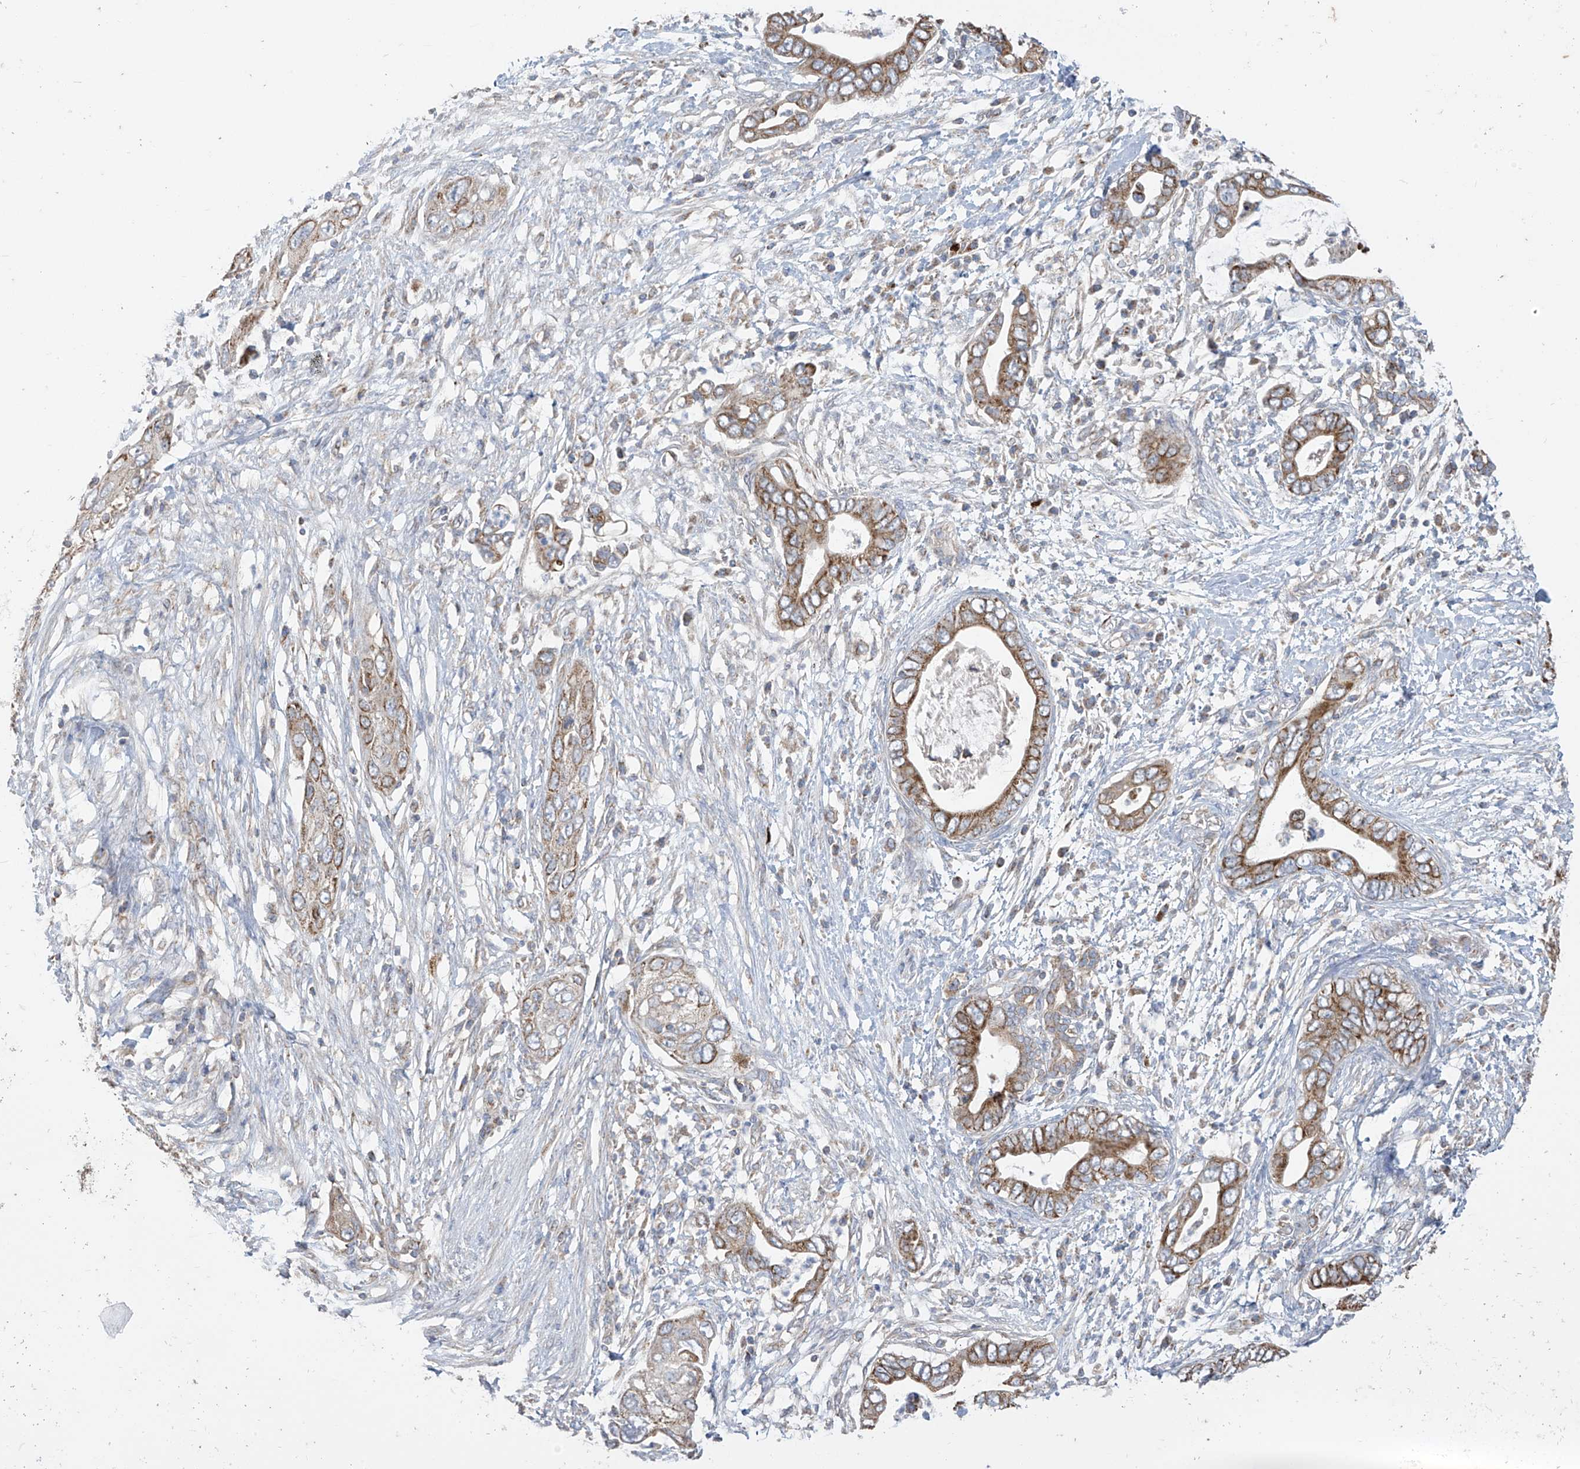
{"staining": {"intensity": "moderate", "quantity": ">75%", "location": "cytoplasmic/membranous"}, "tissue": "pancreatic cancer", "cell_type": "Tumor cells", "image_type": "cancer", "snomed": [{"axis": "morphology", "description": "Adenocarcinoma, NOS"}, {"axis": "topography", "description": "Pancreas"}], "caption": "IHC (DAB) staining of human pancreatic cancer displays moderate cytoplasmic/membranous protein expression in about >75% of tumor cells. (Stains: DAB in brown, nuclei in blue, Microscopy: brightfield microscopy at high magnification).", "gene": "PNPT1", "patient": {"sex": "male", "age": 75}}